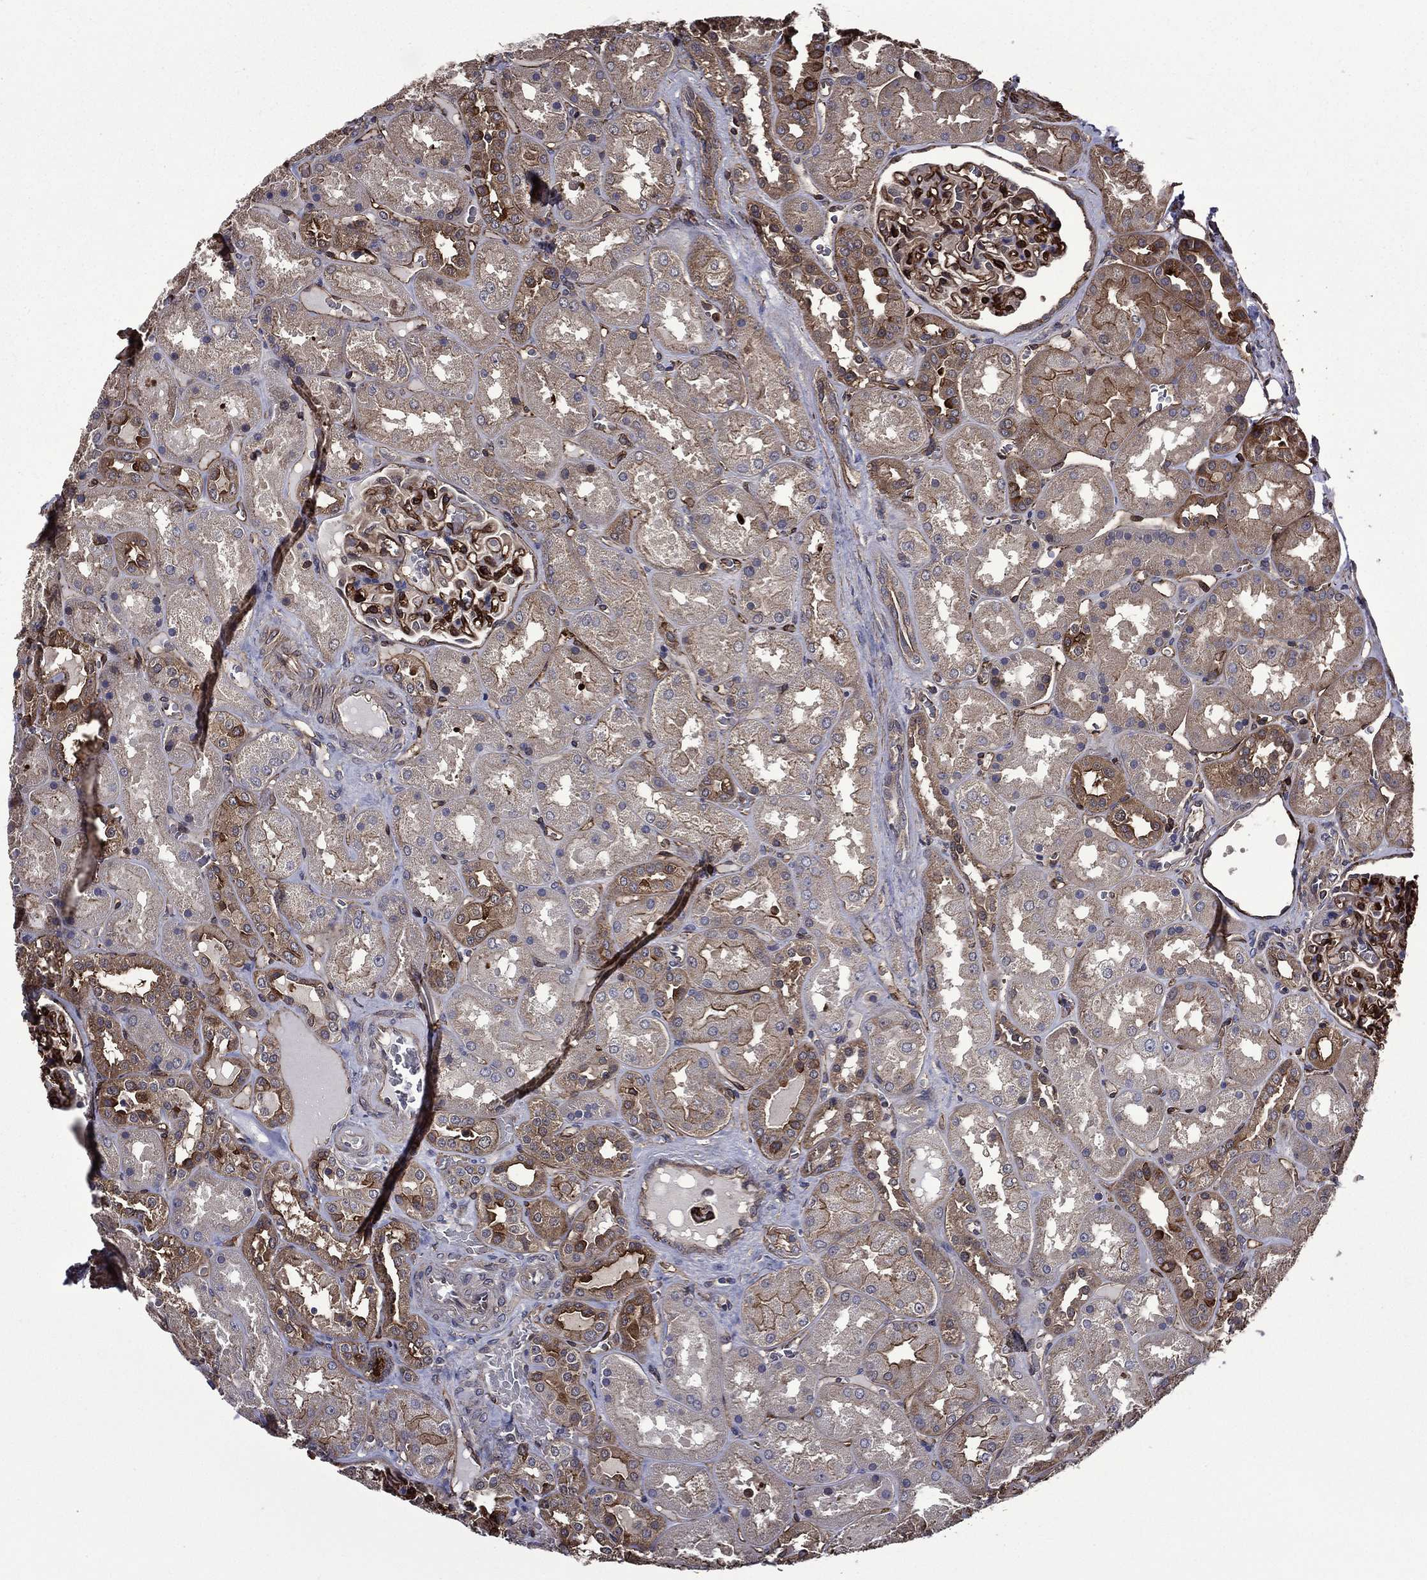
{"staining": {"intensity": "strong", "quantity": "25%-75%", "location": "cytoplasmic/membranous"}, "tissue": "kidney", "cell_type": "Cells in glomeruli", "image_type": "normal", "snomed": [{"axis": "morphology", "description": "Normal tissue, NOS"}, {"axis": "topography", "description": "Kidney"}], "caption": "Kidney stained for a protein shows strong cytoplasmic/membranous positivity in cells in glomeruli. The staining was performed using DAB to visualize the protein expression in brown, while the nuclei were stained in blue with hematoxylin (Magnification: 20x).", "gene": "PLPP3", "patient": {"sex": "male", "age": 73}}